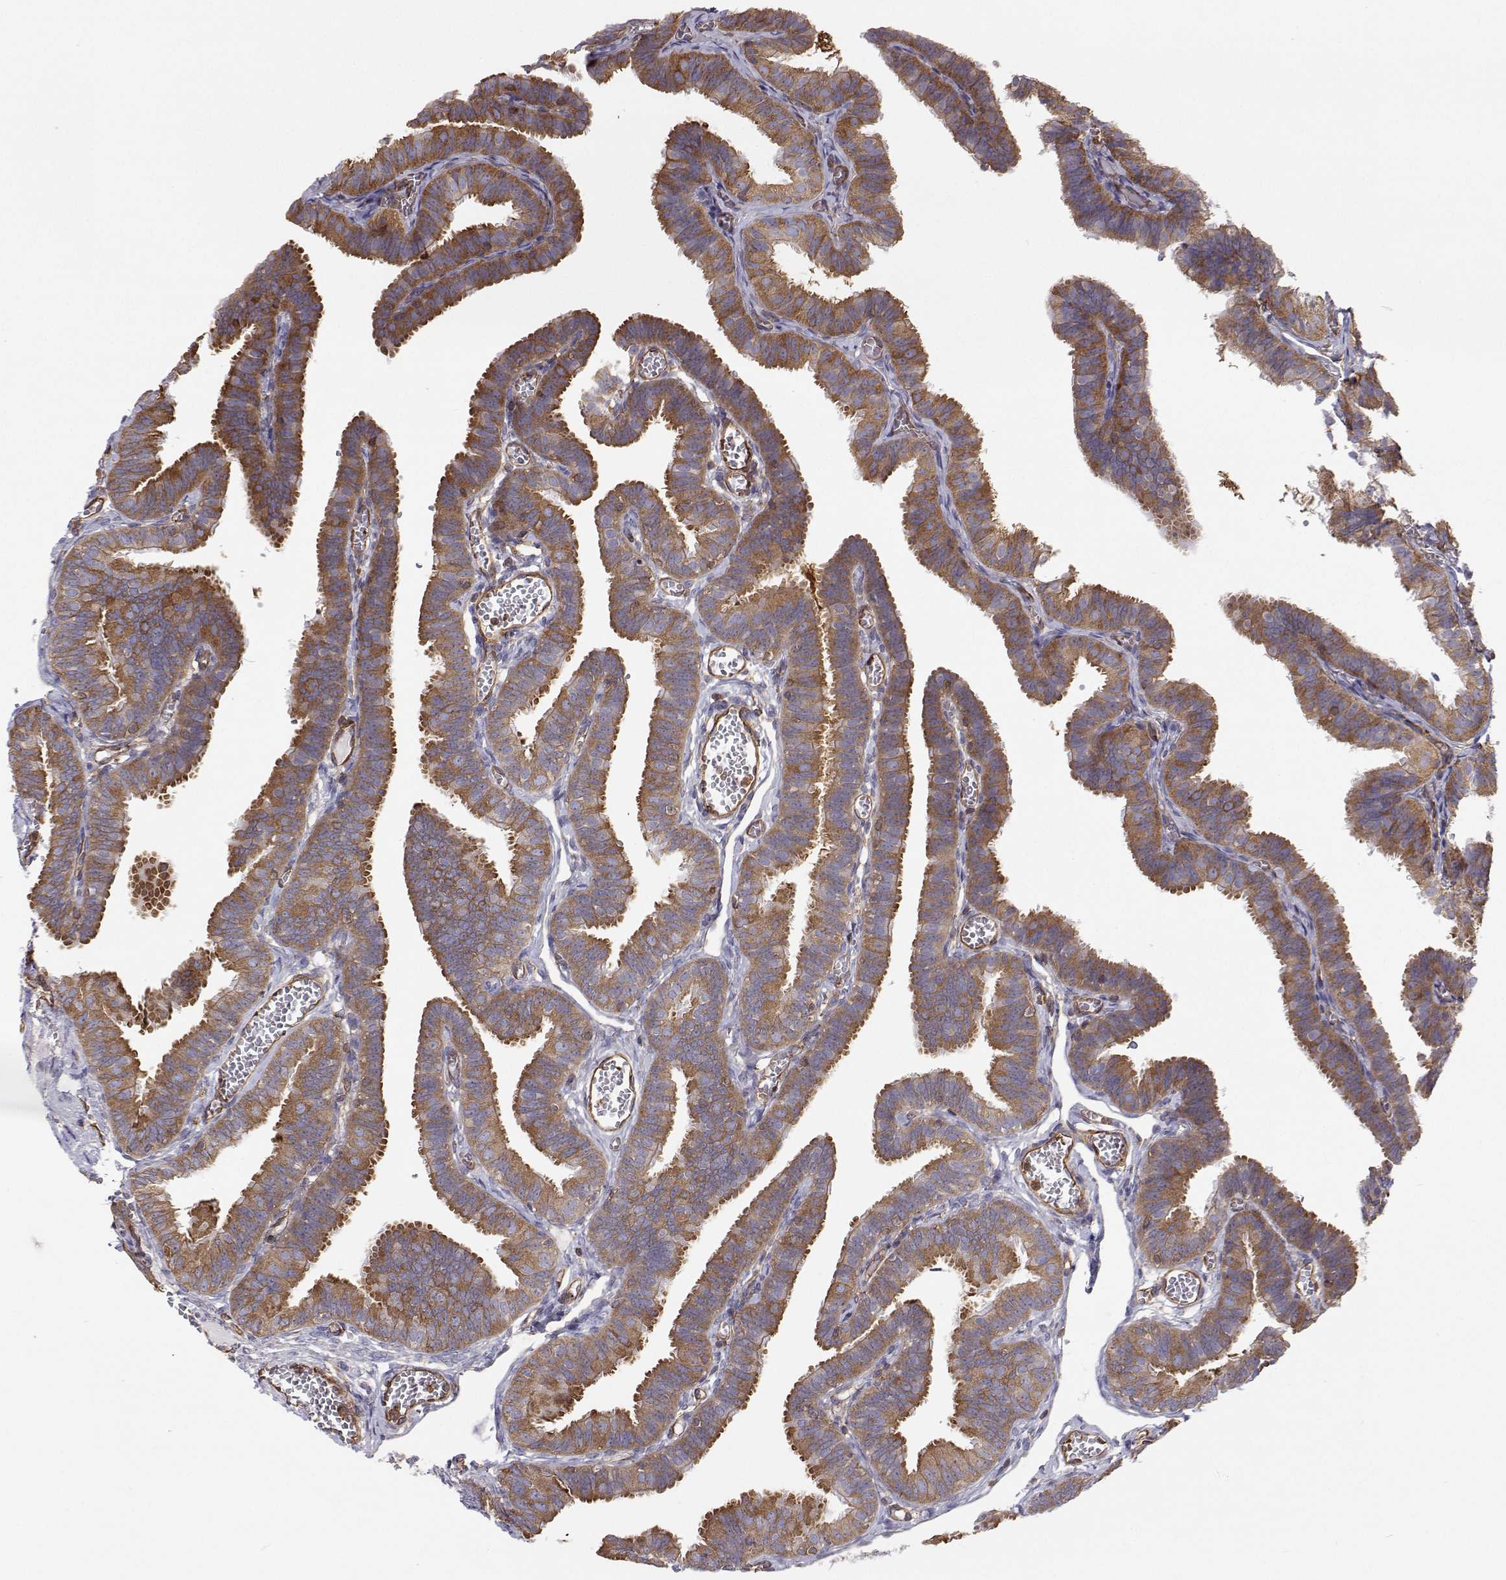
{"staining": {"intensity": "moderate", "quantity": ">75%", "location": "cytoplasmic/membranous"}, "tissue": "fallopian tube", "cell_type": "Glandular cells", "image_type": "normal", "snomed": [{"axis": "morphology", "description": "Normal tissue, NOS"}, {"axis": "topography", "description": "Fallopian tube"}], "caption": "Protein expression analysis of benign human fallopian tube reveals moderate cytoplasmic/membranous positivity in approximately >75% of glandular cells. The protein of interest is stained brown, and the nuclei are stained in blue (DAB IHC with brightfield microscopy, high magnification).", "gene": "MYH9", "patient": {"sex": "female", "age": 25}}